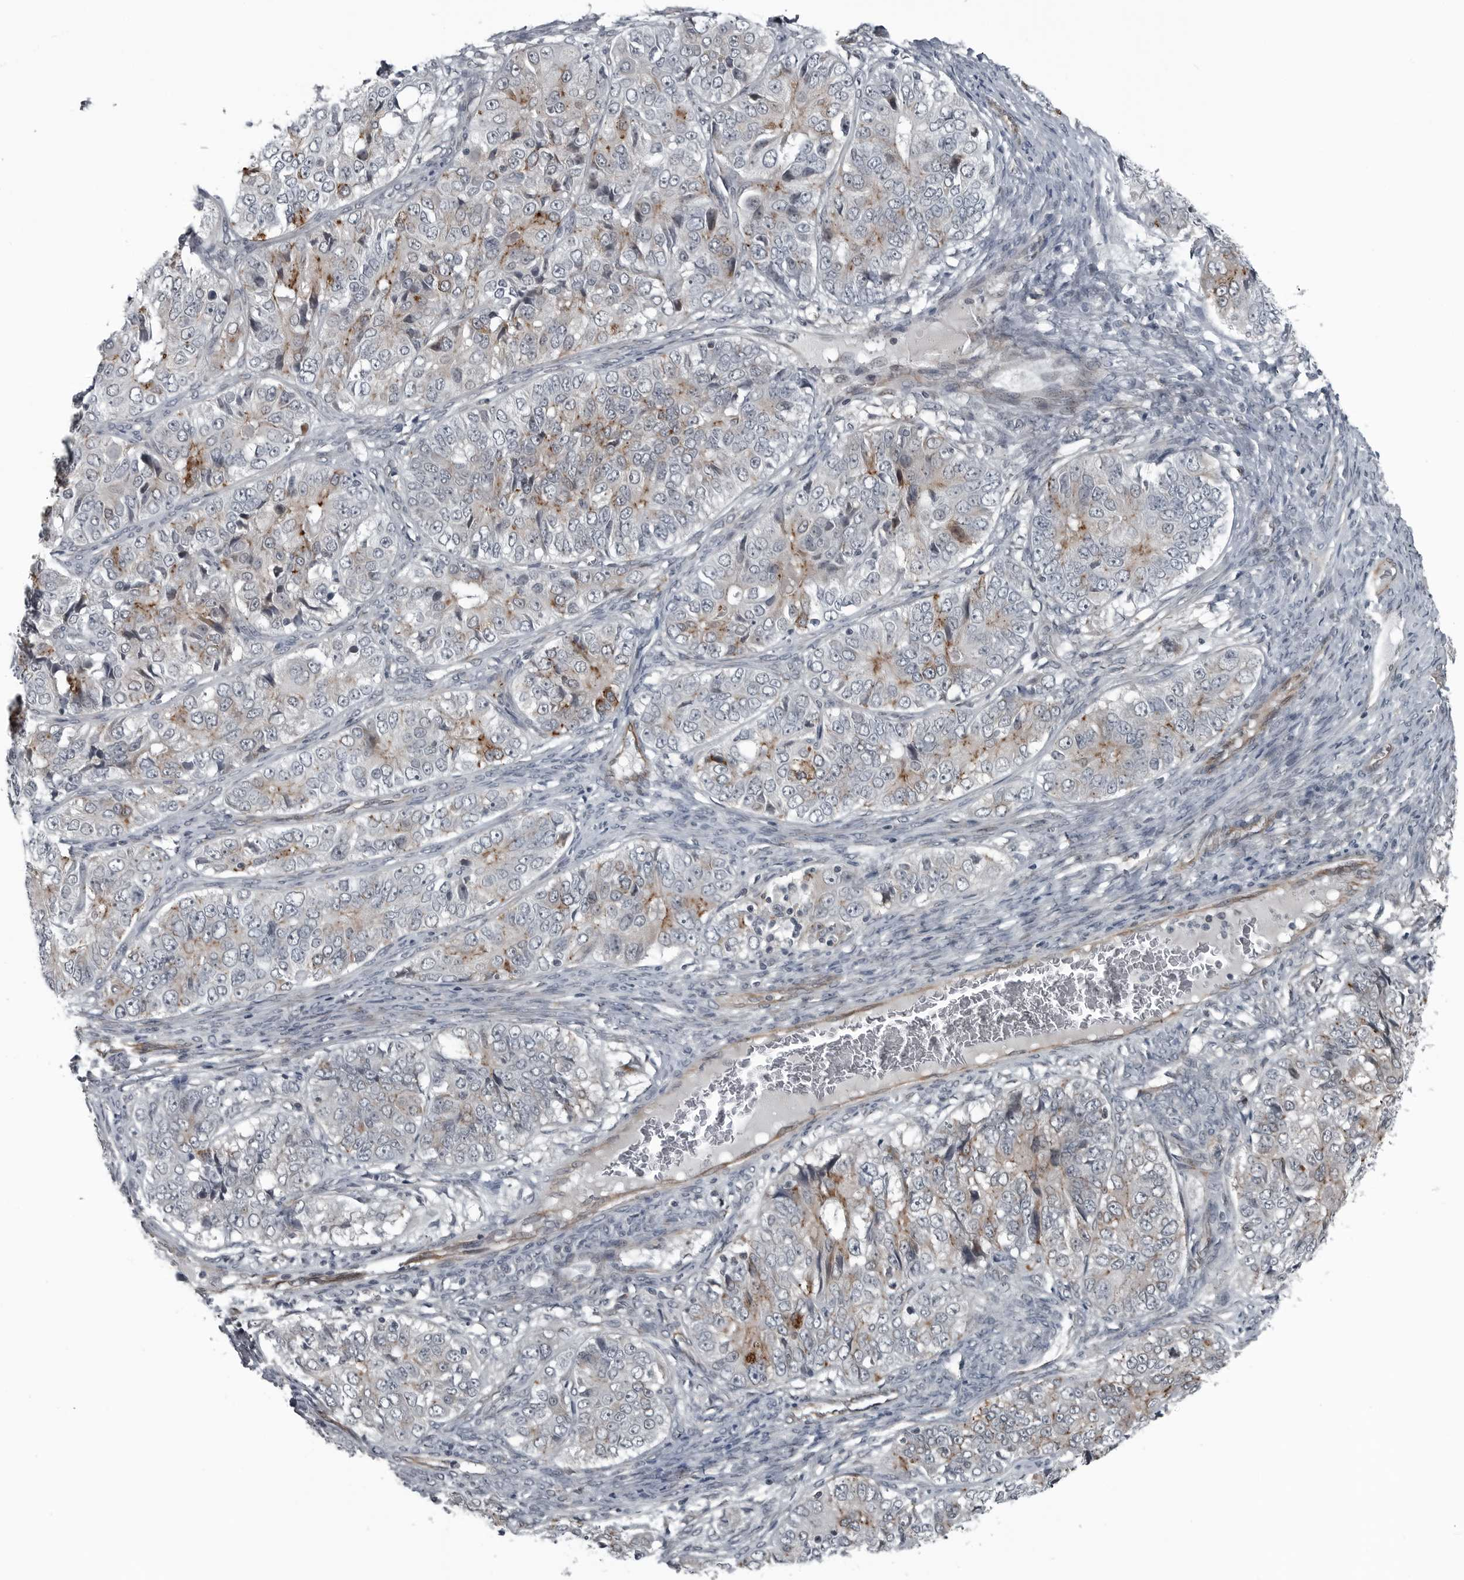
{"staining": {"intensity": "moderate", "quantity": "<25%", "location": "cytoplasmic/membranous"}, "tissue": "ovarian cancer", "cell_type": "Tumor cells", "image_type": "cancer", "snomed": [{"axis": "morphology", "description": "Carcinoma, endometroid"}, {"axis": "topography", "description": "Ovary"}], "caption": "Moderate cytoplasmic/membranous expression for a protein is appreciated in about <25% of tumor cells of ovarian cancer (endometroid carcinoma) using immunohistochemistry (IHC).", "gene": "GAK", "patient": {"sex": "female", "age": 51}}